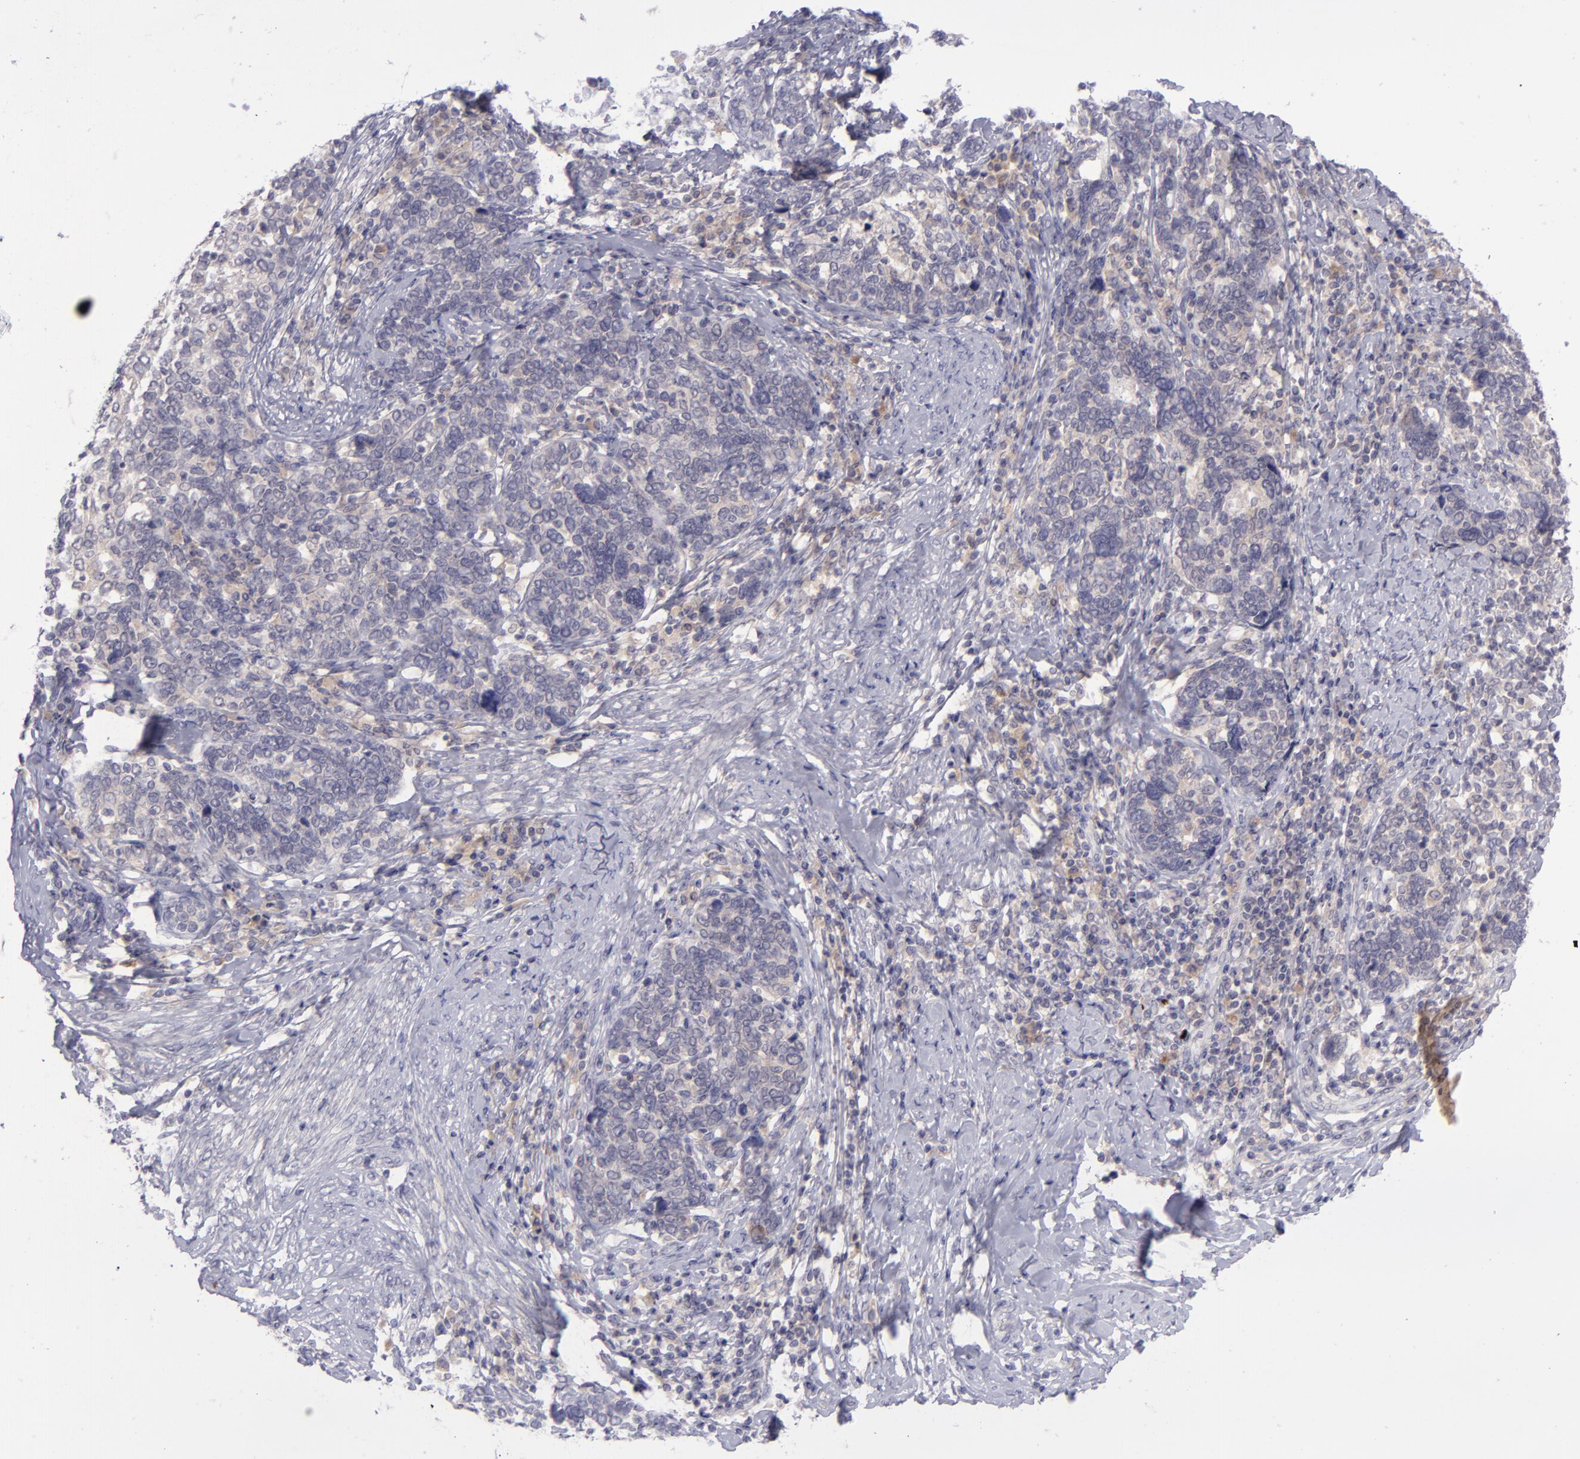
{"staining": {"intensity": "weak", "quantity": "<25%", "location": "cytoplasmic/membranous"}, "tissue": "cervical cancer", "cell_type": "Tumor cells", "image_type": "cancer", "snomed": [{"axis": "morphology", "description": "Squamous cell carcinoma, NOS"}, {"axis": "topography", "description": "Cervix"}], "caption": "Photomicrograph shows no protein expression in tumor cells of squamous cell carcinoma (cervical) tissue.", "gene": "EVPL", "patient": {"sex": "female", "age": 41}}